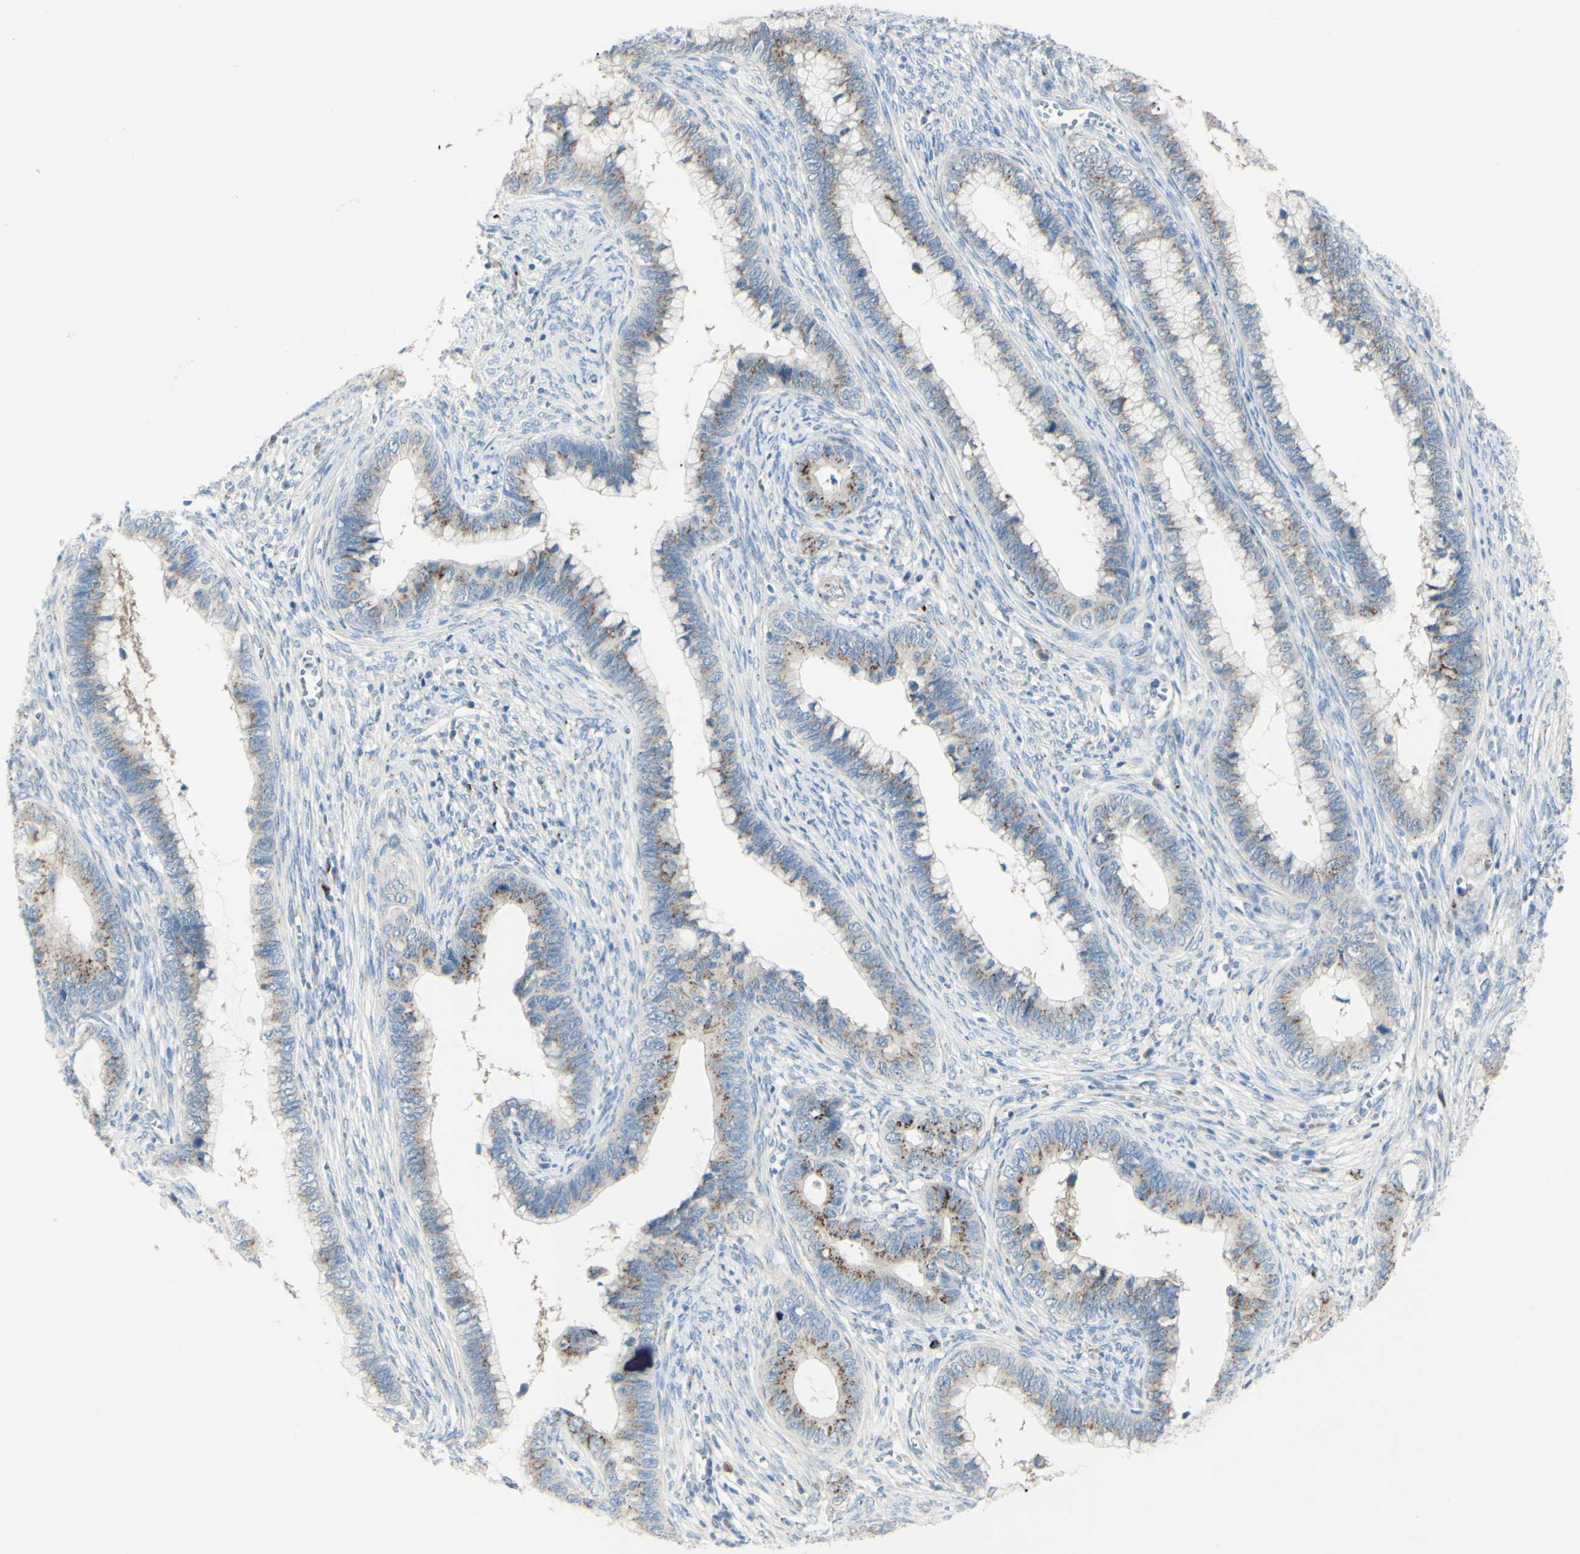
{"staining": {"intensity": "moderate", "quantity": "25%-75%", "location": "cytoplasmic/membranous"}, "tissue": "cervical cancer", "cell_type": "Tumor cells", "image_type": "cancer", "snomed": [{"axis": "morphology", "description": "Adenocarcinoma, NOS"}, {"axis": "topography", "description": "Cervix"}], "caption": "This histopathology image exhibits immunohistochemistry (IHC) staining of human adenocarcinoma (cervical), with medium moderate cytoplasmic/membranous staining in approximately 25%-75% of tumor cells.", "gene": "B4GALT1", "patient": {"sex": "female", "age": 44}}